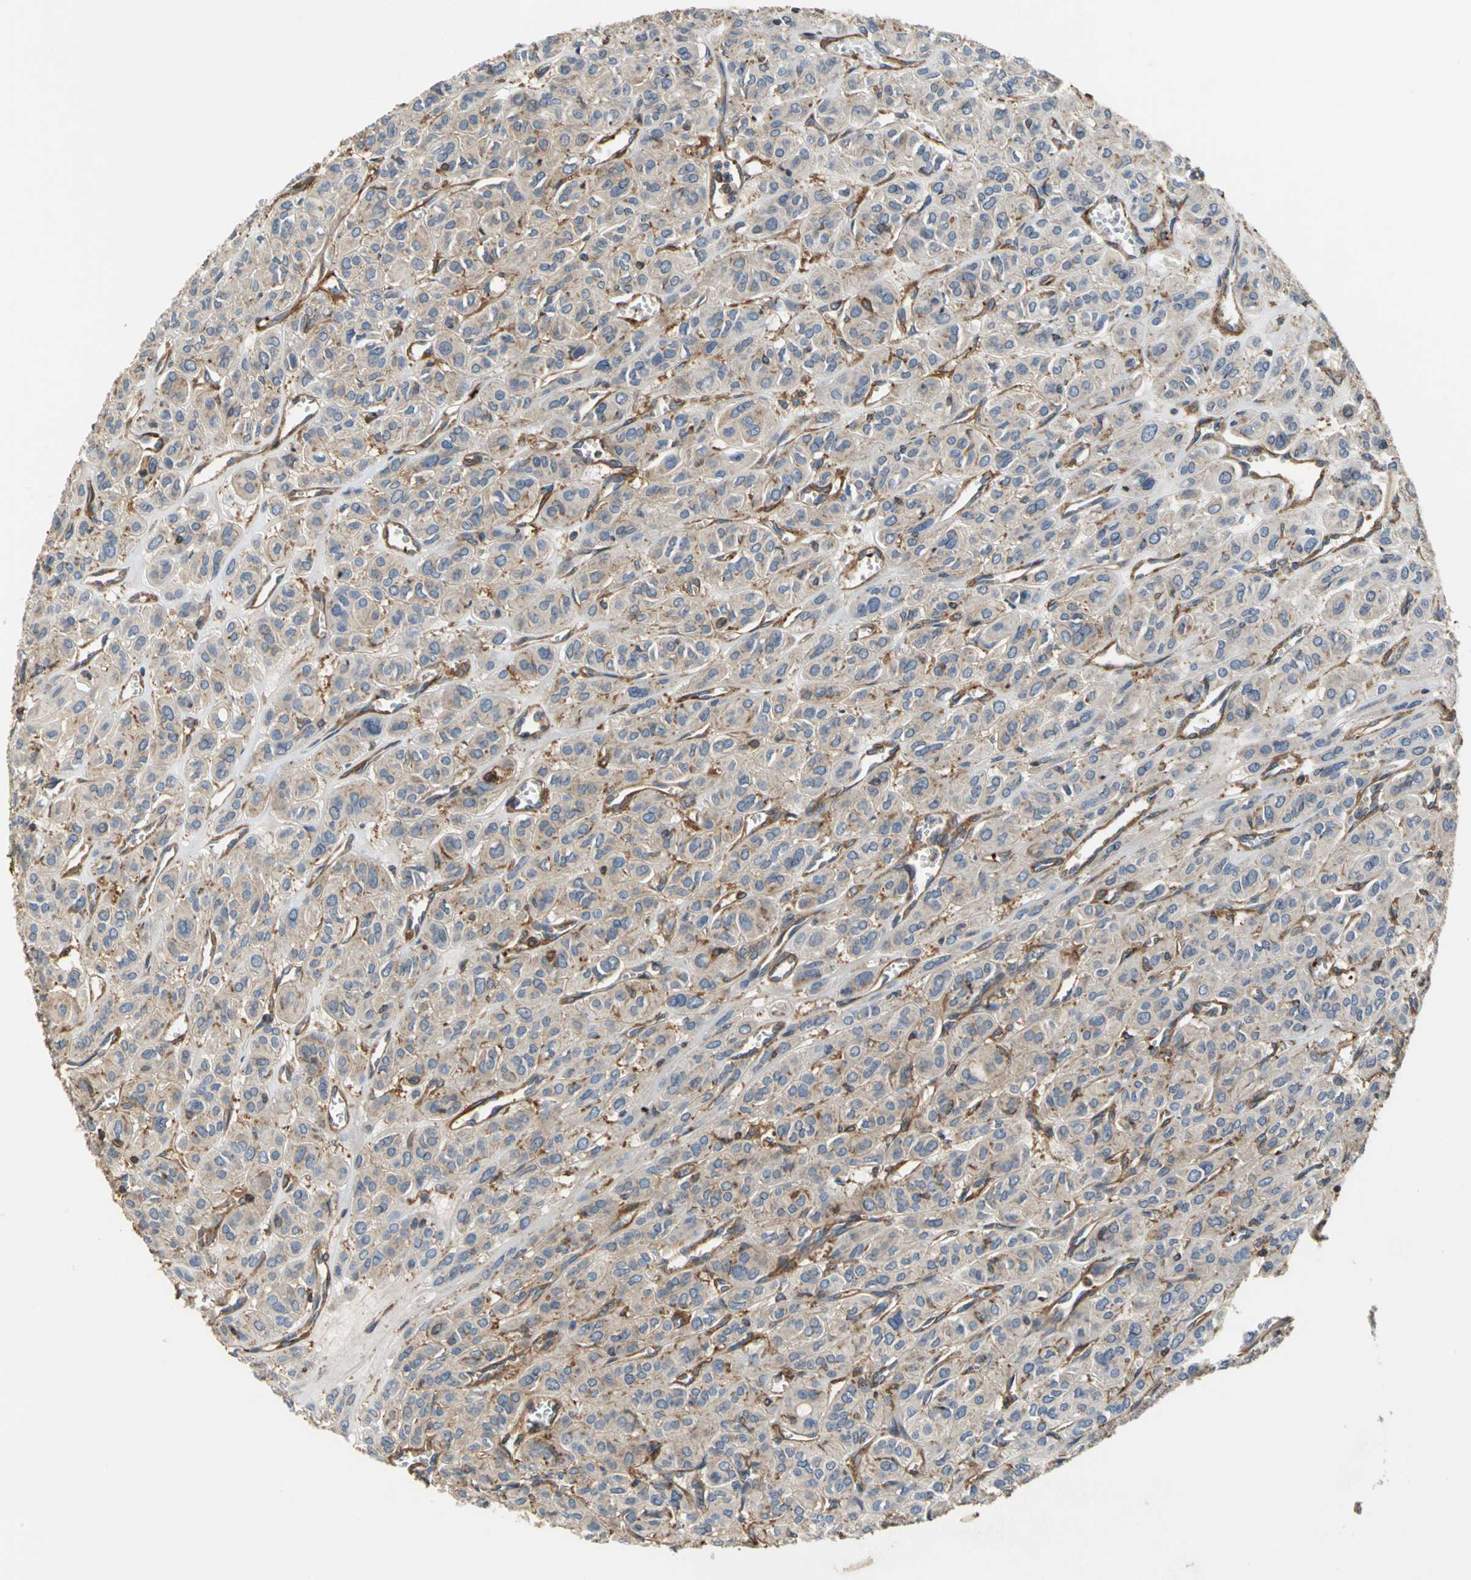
{"staining": {"intensity": "weak", "quantity": ">75%", "location": "cytoplasmic/membranous"}, "tissue": "thyroid cancer", "cell_type": "Tumor cells", "image_type": "cancer", "snomed": [{"axis": "morphology", "description": "Follicular adenoma carcinoma, NOS"}, {"axis": "topography", "description": "Thyroid gland"}], "caption": "Human follicular adenoma carcinoma (thyroid) stained for a protein (brown) reveals weak cytoplasmic/membranous positive staining in approximately >75% of tumor cells.", "gene": "TLN1", "patient": {"sex": "female", "age": 71}}